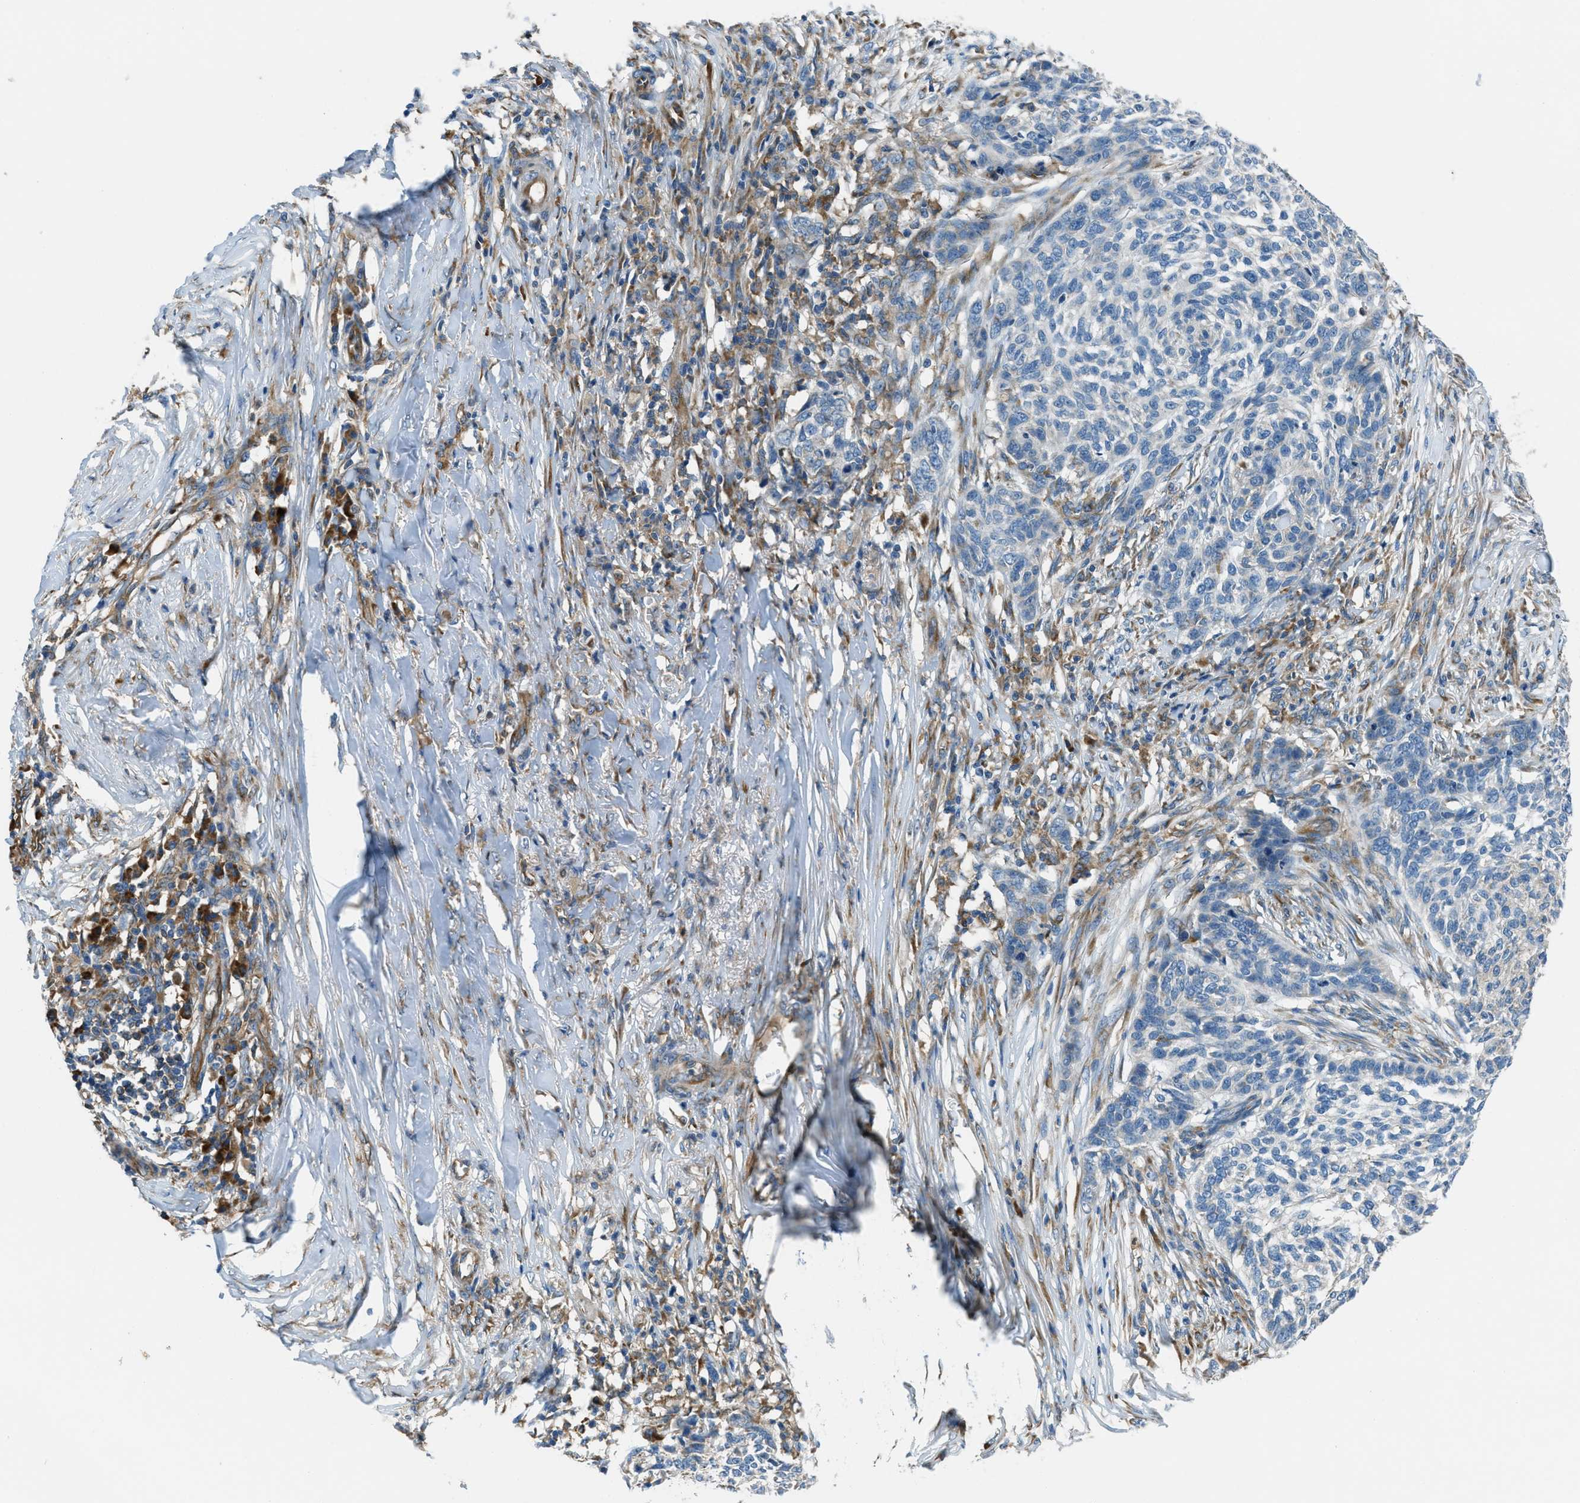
{"staining": {"intensity": "negative", "quantity": "none", "location": "none"}, "tissue": "skin cancer", "cell_type": "Tumor cells", "image_type": "cancer", "snomed": [{"axis": "morphology", "description": "Basal cell carcinoma"}, {"axis": "topography", "description": "Skin"}], "caption": "Skin cancer was stained to show a protein in brown. There is no significant staining in tumor cells. (IHC, brightfield microscopy, high magnification).", "gene": "GIMAP8", "patient": {"sex": "male", "age": 85}}